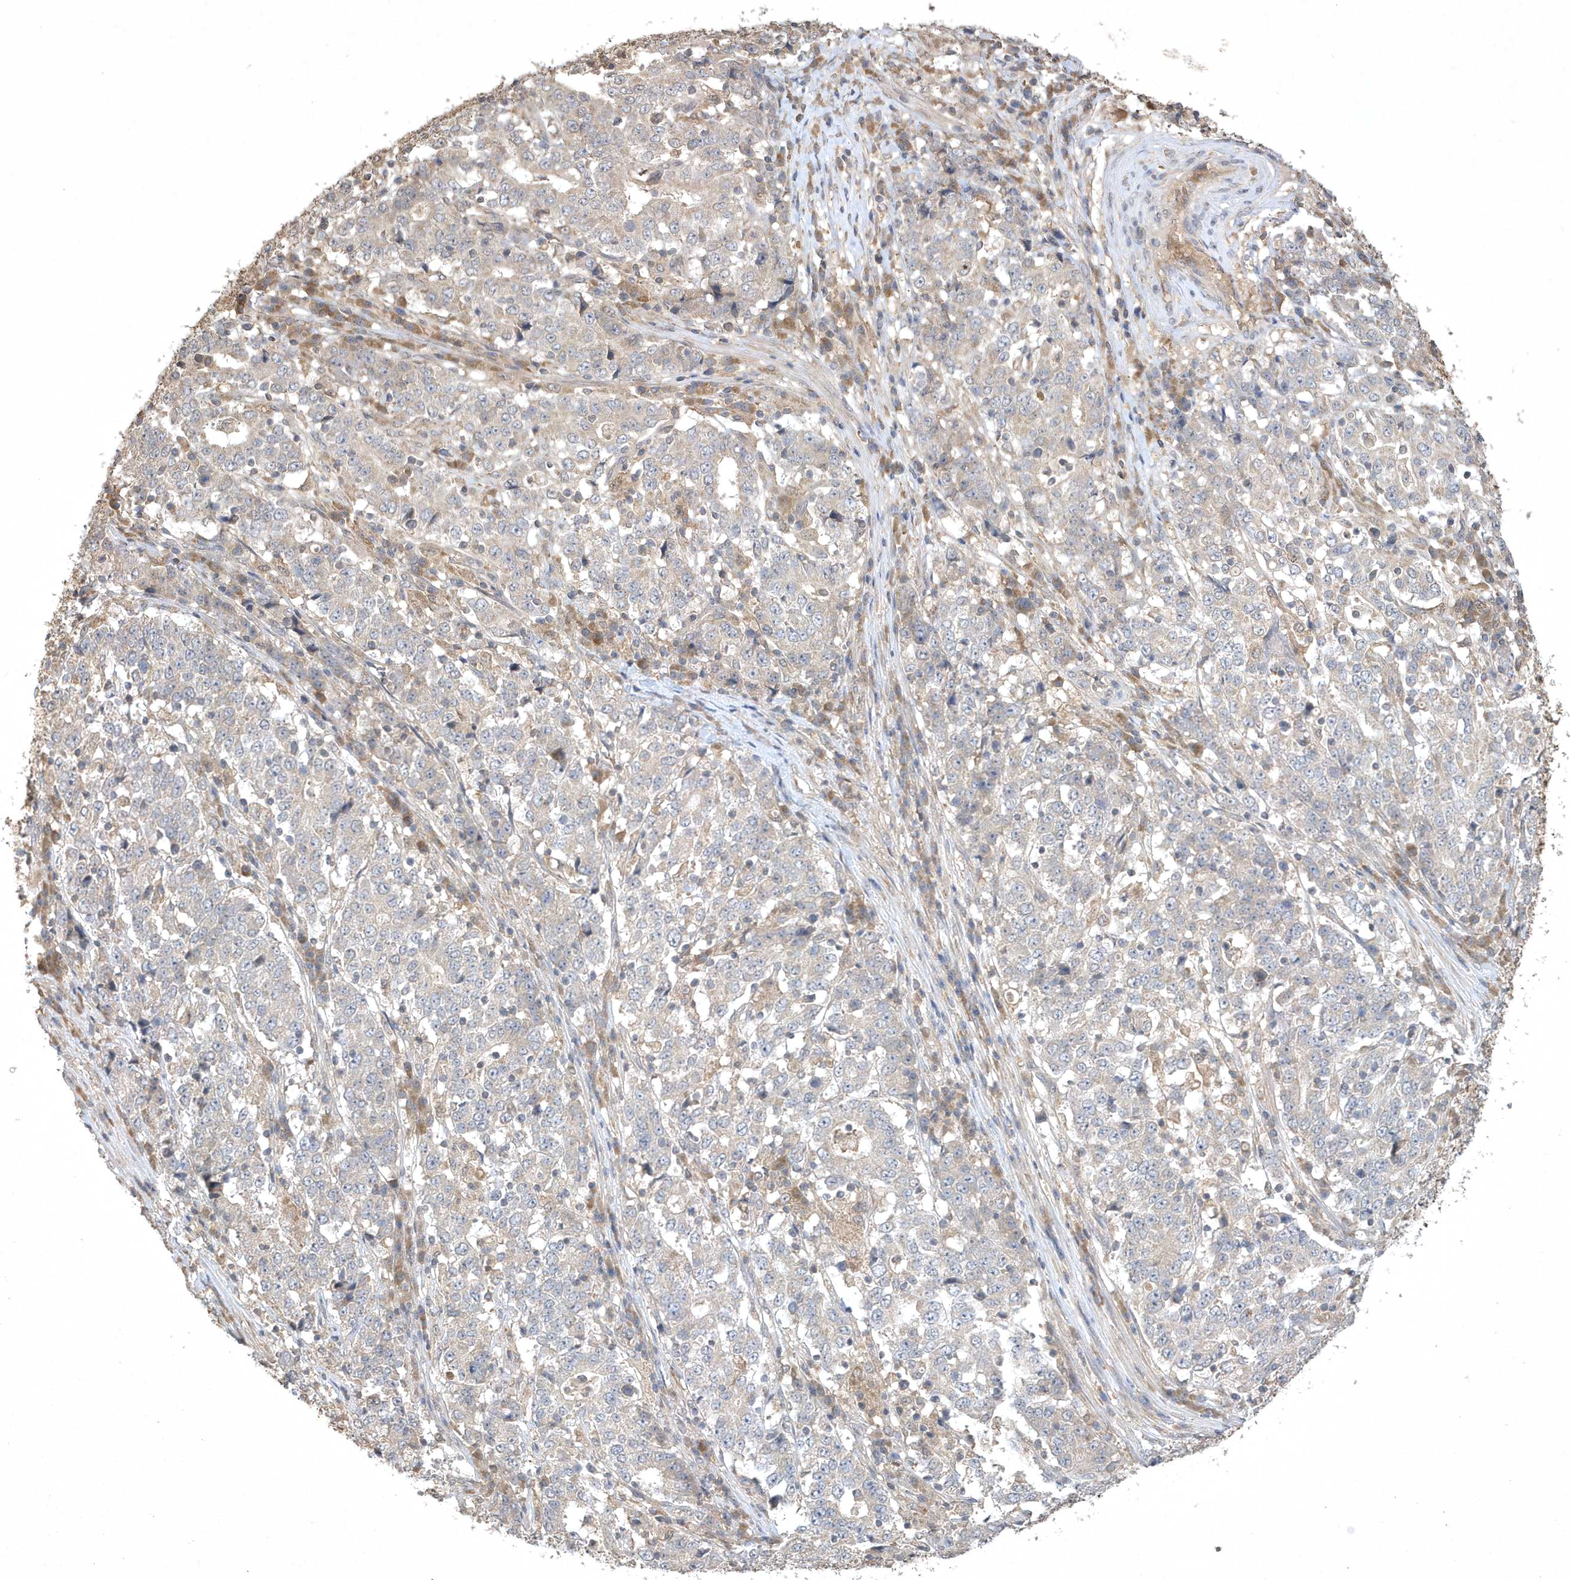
{"staining": {"intensity": "negative", "quantity": "none", "location": "none"}, "tissue": "stomach cancer", "cell_type": "Tumor cells", "image_type": "cancer", "snomed": [{"axis": "morphology", "description": "Adenocarcinoma, NOS"}, {"axis": "topography", "description": "Stomach"}], "caption": "Immunohistochemistry histopathology image of human stomach adenocarcinoma stained for a protein (brown), which shows no staining in tumor cells.", "gene": "AKR7A2", "patient": {"sex": "male", "age": 59}}